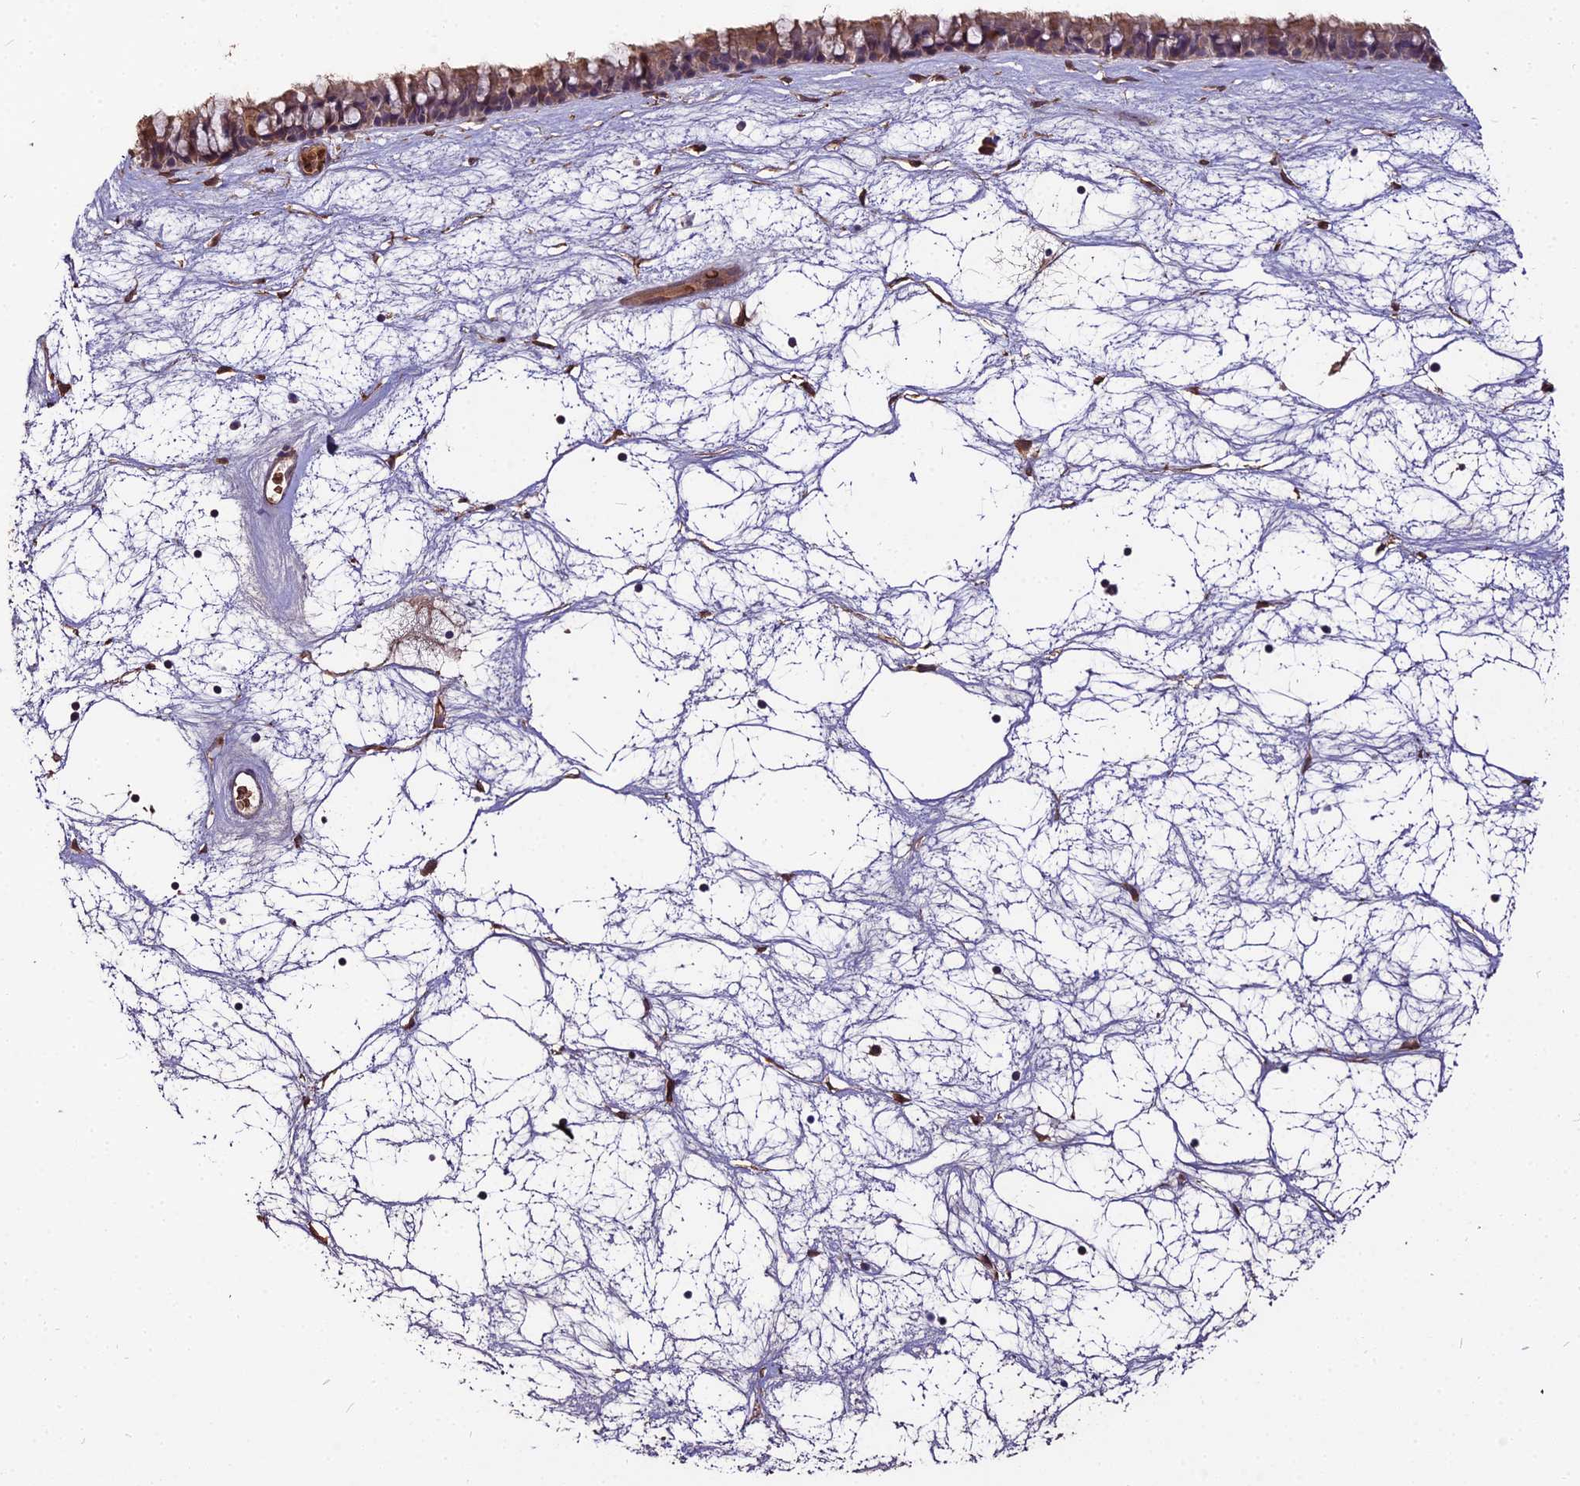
{"staining": {"intensity": "moderate", "quantity": "25%-75%", "location": "cytoplasmic/membranous"}, "tissue": "nasopharynx", "cell_type": "Respiratory epithelial cells", "image_type": "normal", "snomed": [{"axis": "morphology", "description": "Normal tissue, NOS"}, {"axis": "topography", "description": "Nasopharynx"}], "caption": "Respiratory epithelial cells reveal medium levels of moderate cytoplasmic/membranous positivity in approximately 25%-75% of cells in benign human nasopharynx.", "gene": "ZDBF2", "patient": {"sex": "male", "age": 64}}